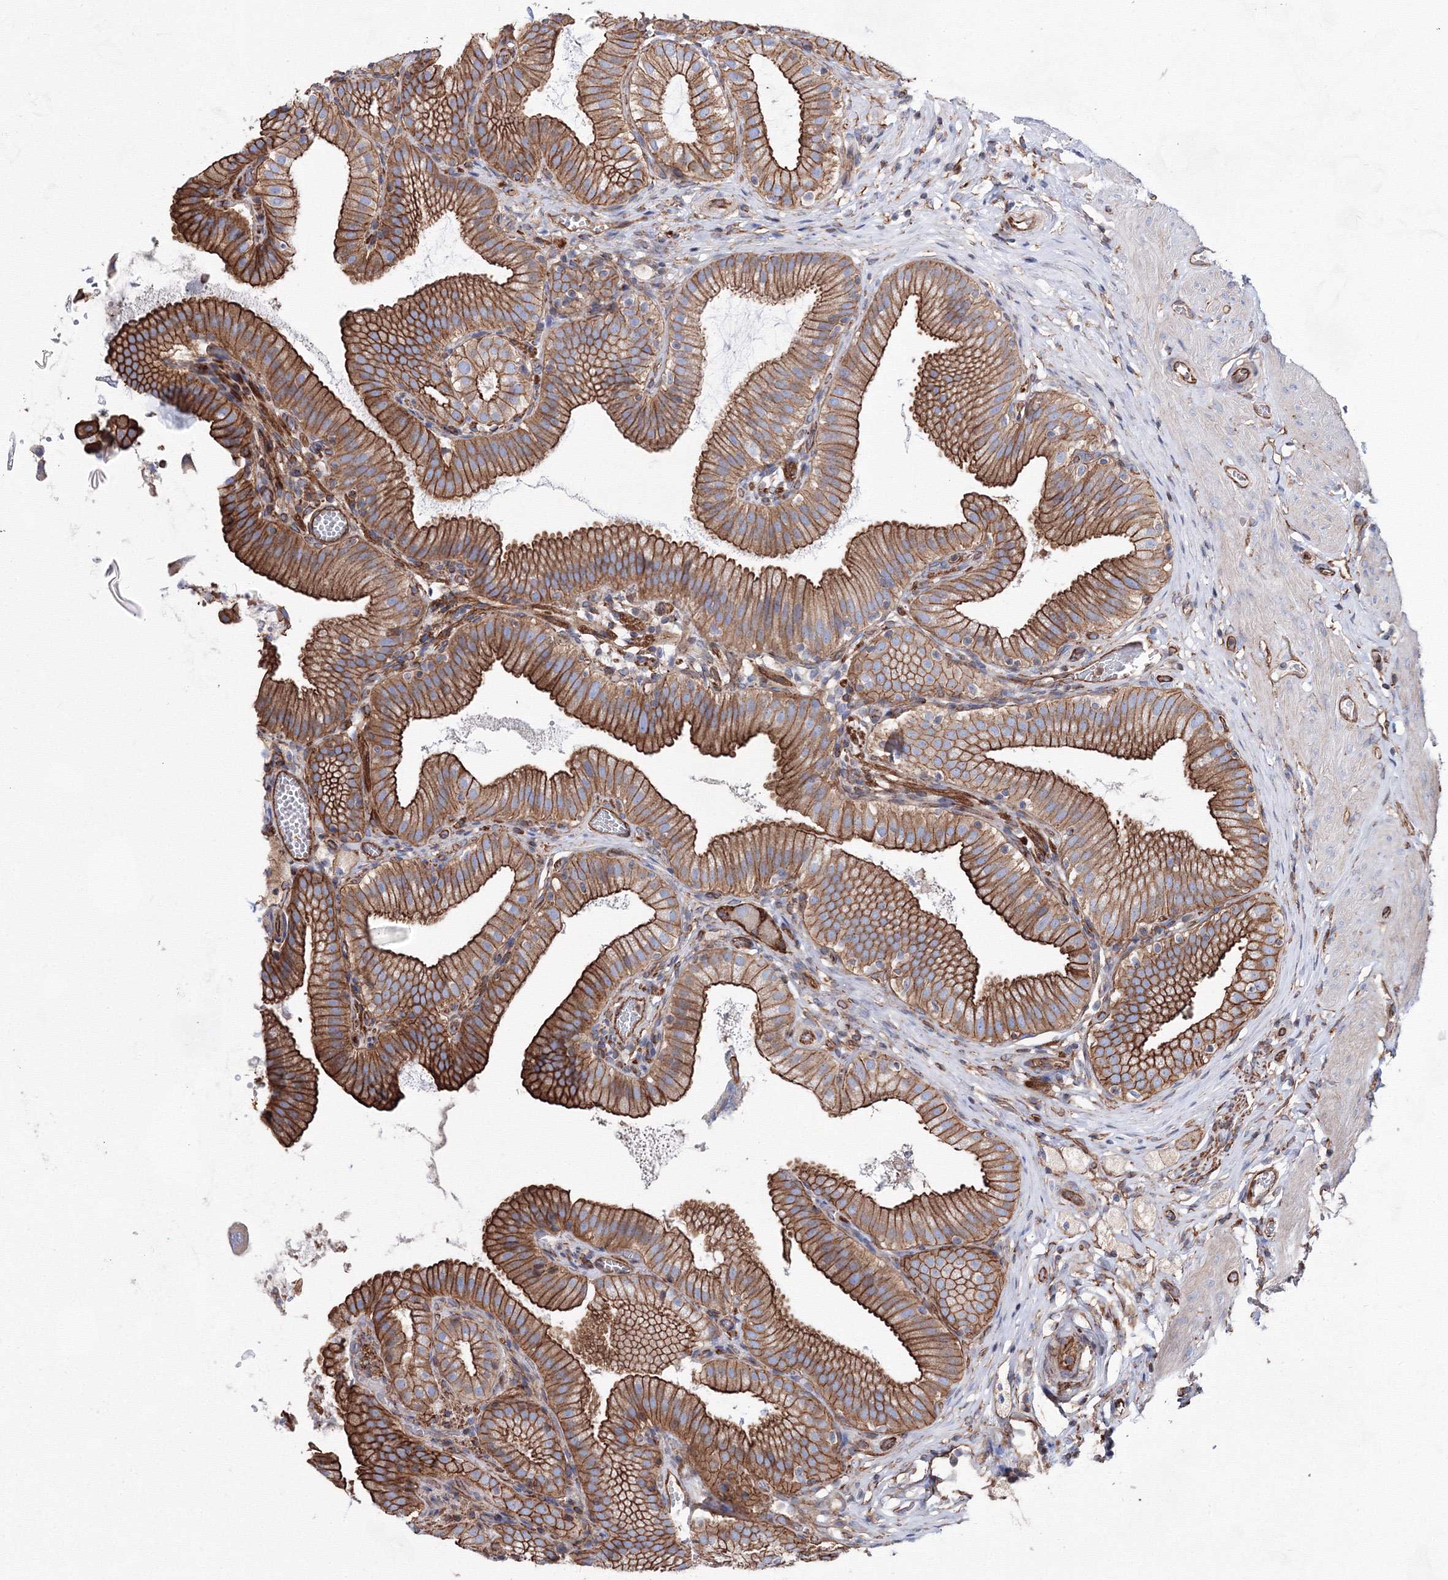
{"staining": {"intensity": "strong", "quantity": ">75%", "location": "cytoplasmic/membranous"}, "tissue": "gallbladder", "cell_type": "Glandular cells", "image_type": "normal", "snomed": [{"axis": "morphology", "description": "Normal tissue, NOS"}, {"axis": "topography", "description": "Gallbladder"}], "caption": "Strong cytoplasmic/membranous expression is seen in approximately >75% of glandular cells in normal gallbladder. Immunohistochemistry stains the protein of interest in brown and the nuclei are stained blue.", "gene": "ANKRD37", "patient": {"sex": "male", "age": 54}}